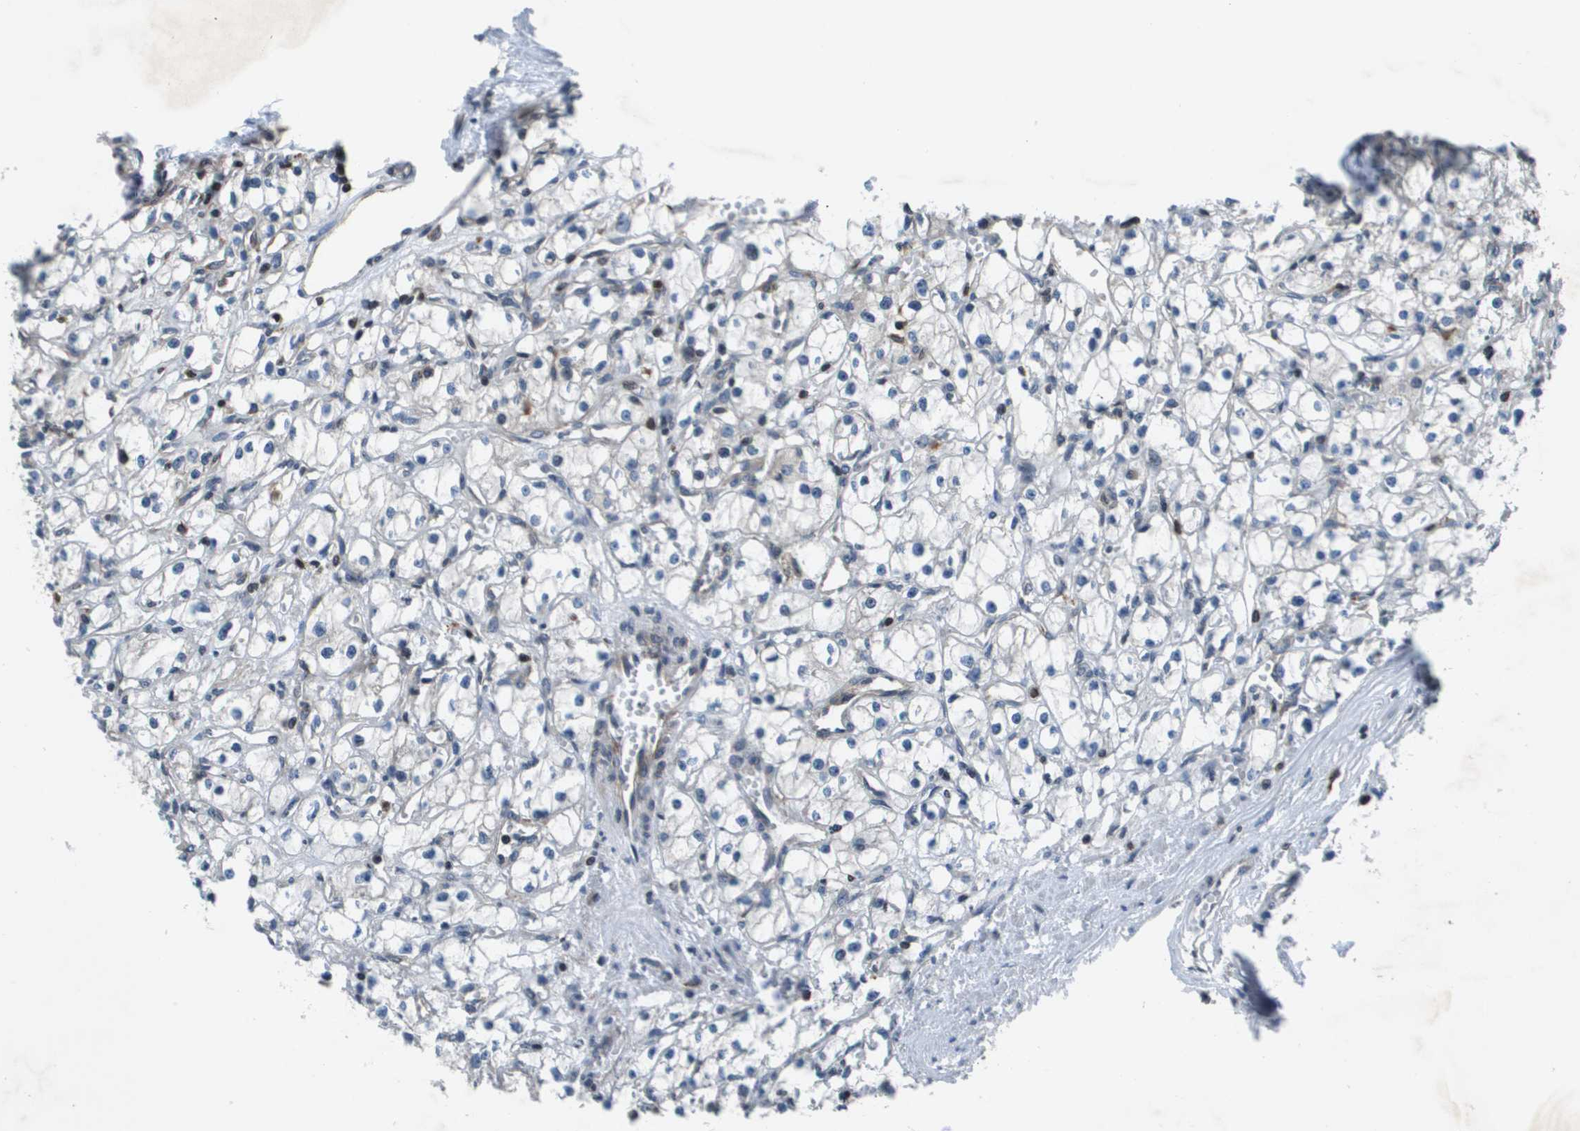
{"staining": {"intensity": "negative", "quantity": "none", "location": "none"}, "tissue": "renal cancer", "cell_type": "Tumor cells", "image_type": "cancer", "snomed": [{"axis": "morphology", "description": "Adenocarcinoma, NOS"}, {"axis": "topography", "description": "Kidney"}], "caption": "Micrograph shows no significant protein positivity in tumor cells of renal cancer (adenocarcinoma).", "gene": "ESYT1", "patient": {"sex": "male", "age": 56}}